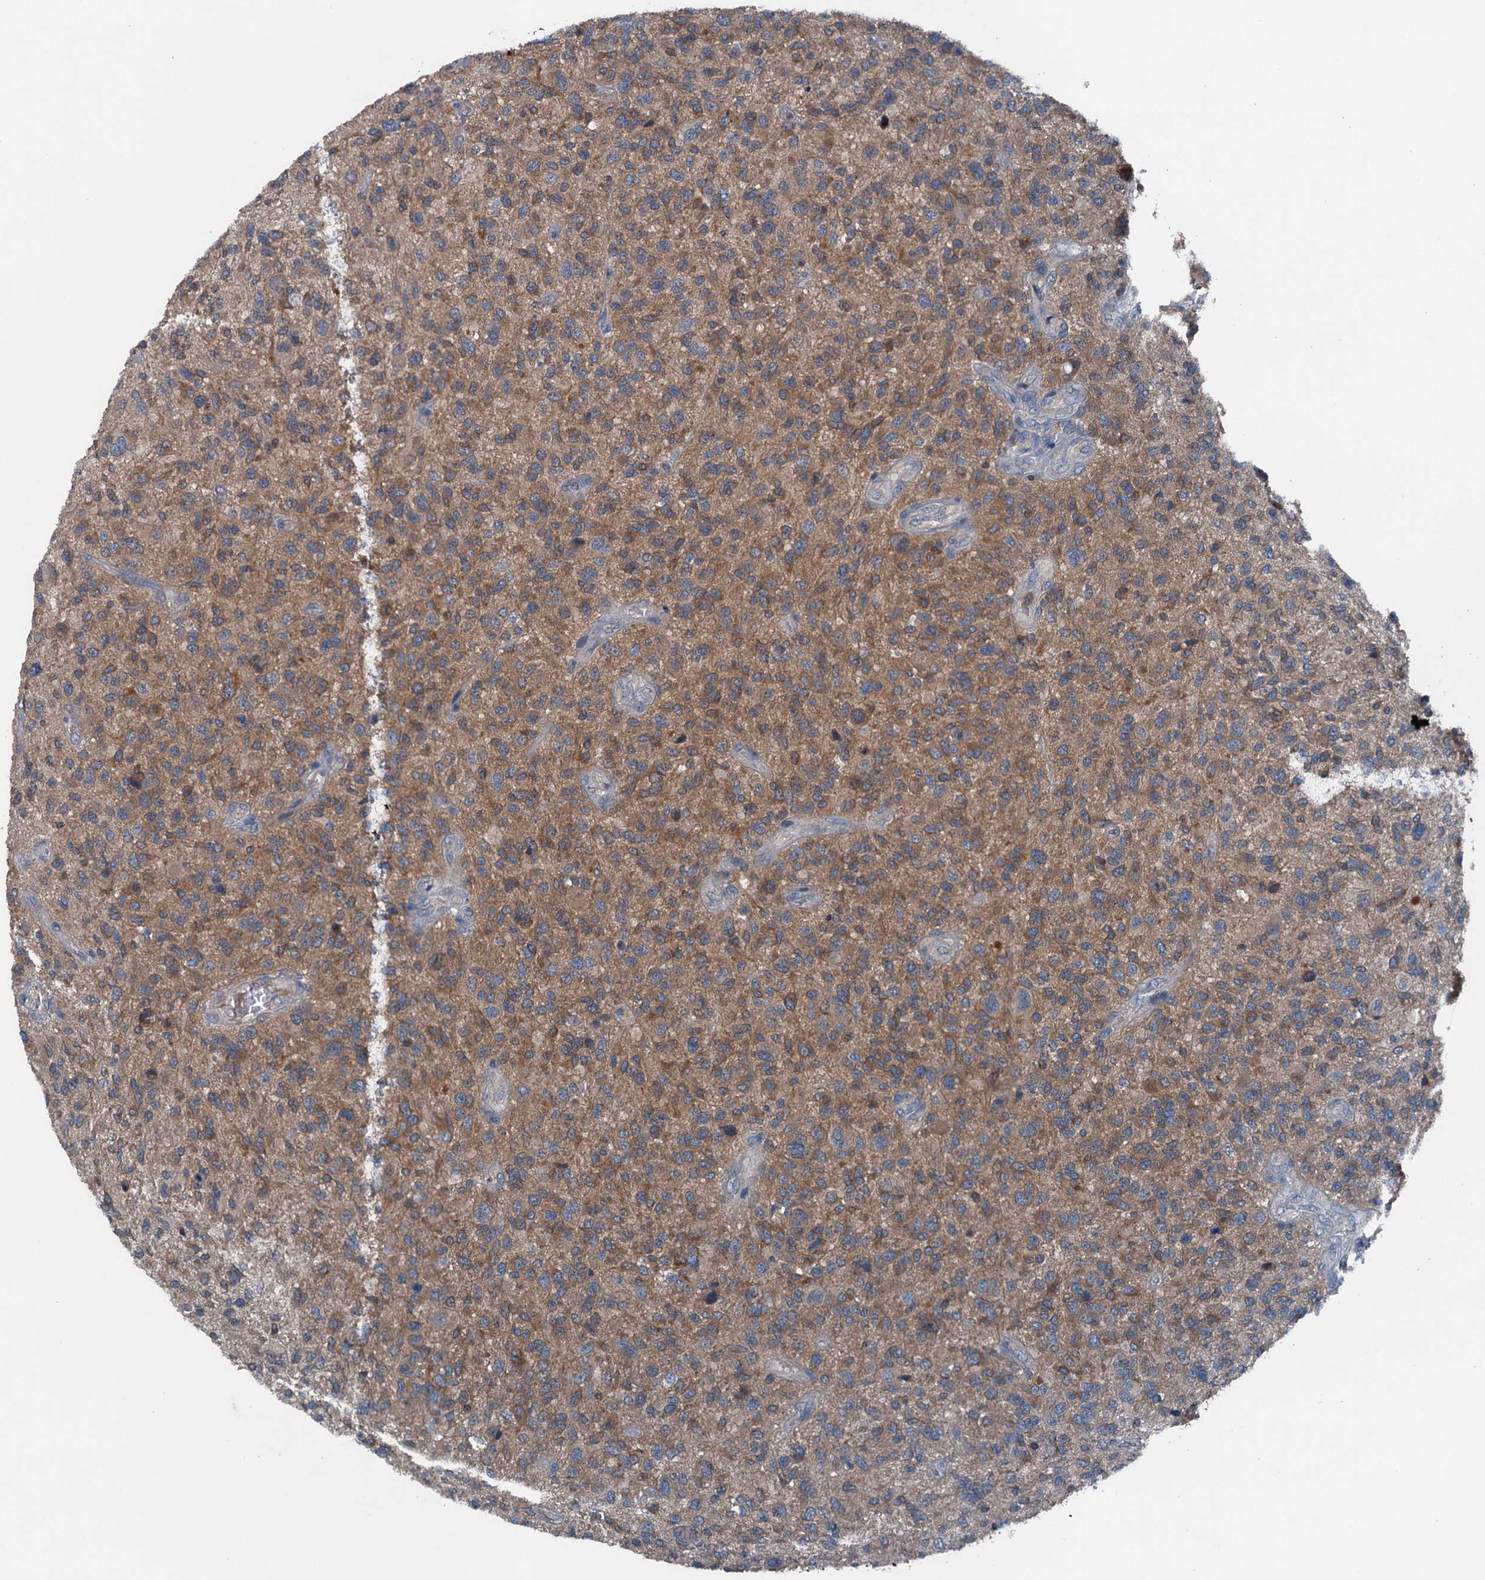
{"staining": {"intensity": "moderate", "quantity": ">75%", "location": "cytoplasmic/membranous"}, "tissue": "glioma", "cell_type": "Tumor cells", "image_type": "cancer", "snomed": [{"axis": "morphology", "description": "Glioma, malignant, High grade"}, {"axis": "topography", "description": "Brain"}], "caption": "Malignant glioma (high-grade) stained for a protein displays moderate cytoplasmic/membranous positivity in tumor cells.", "gene": "PDSS1", "patient": {"sex": "male", "age": 47}}